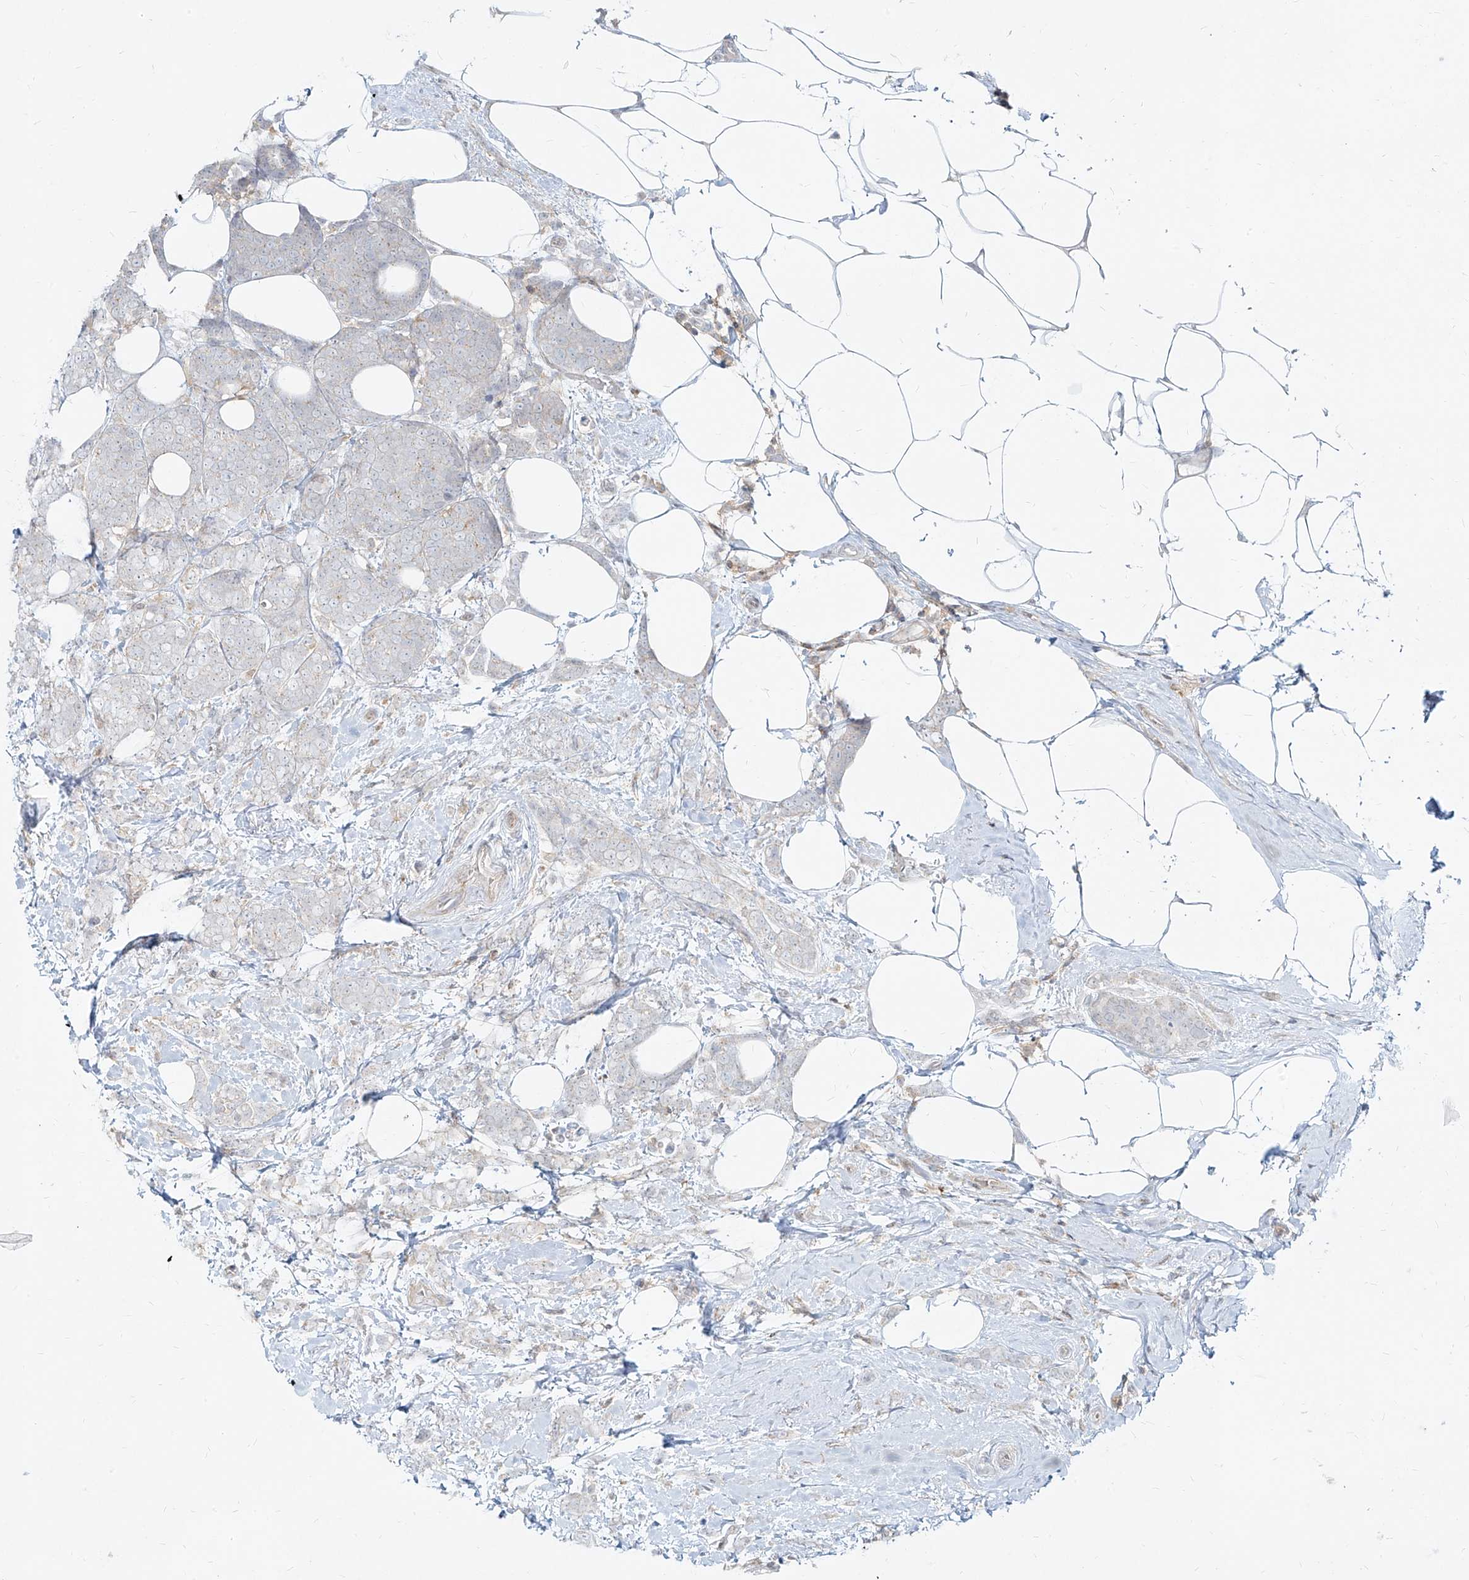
{"staining": {"intensity": "negative", "quantity": "none", "location": "none"}, "tissue": "breast cancer", "cell_type": "Tumor cells", "image_type": "cancer", "snomed": [{"axis": "morphology", "description": "Lobular carcinoma"}, {"axis": "topography", "description": "Breast"}], "caption": "Photomicrograph shows no significant protein expression in tumor cells of lobular carcinoma (breast). (DAB (3,3'-diaminobenzidine) immunohistochemistry, high magnification).", "gene": "SLC2A12", "patient": {"sex": "female", "age": 58}}